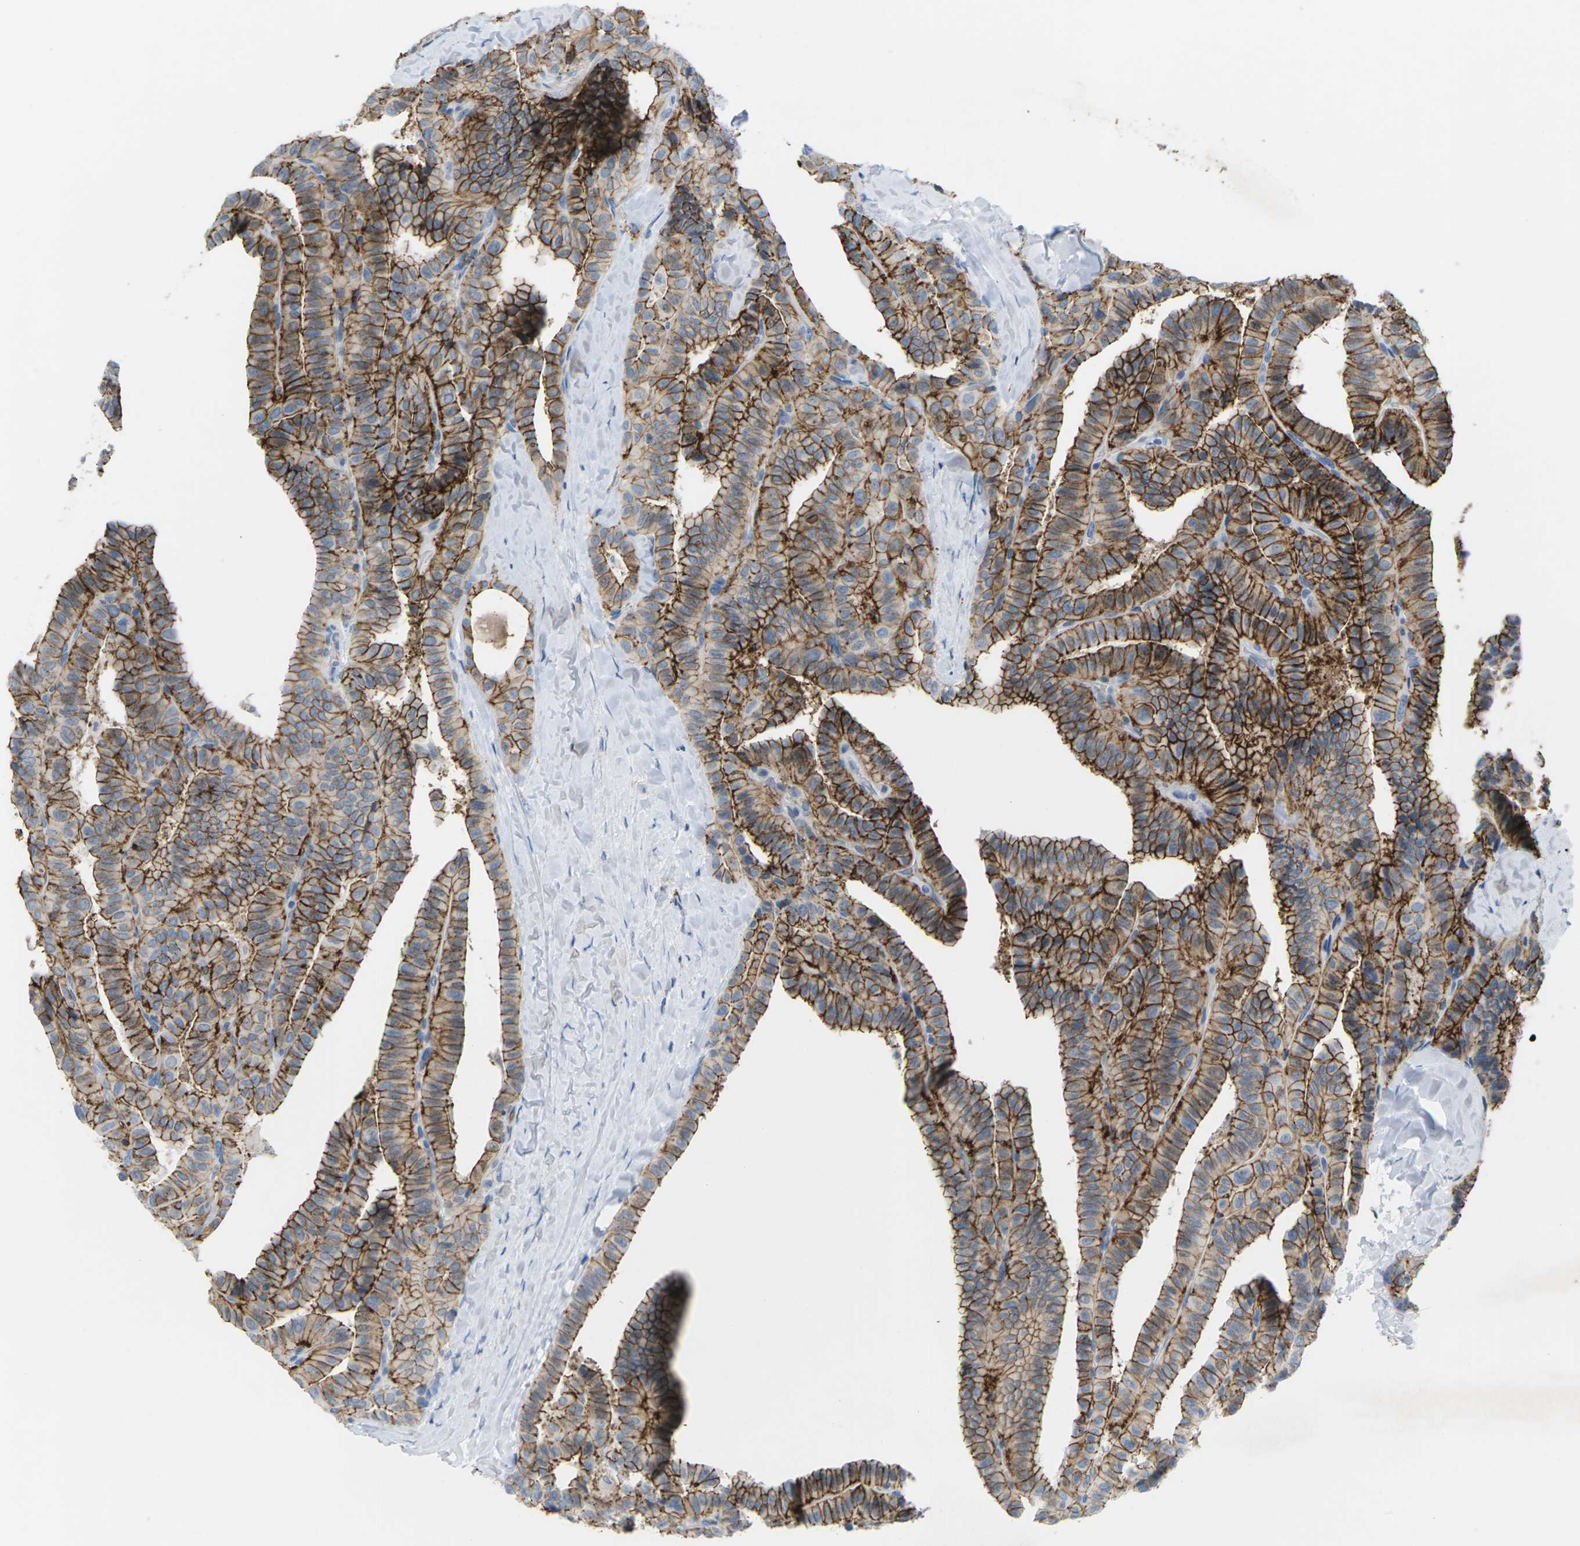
{"staining": {"intensity": "strong", "quantity": ">75%", "location": "cytoplasmic/membranous"}, "tissue": "thyroid cancer", "cell_type": "Tumor cells", "image_type": "cancer", "snomed": [{"axis": "morphology", "description": "Papillary adenocarcinoma, NOS"}, {"axis": "topography", "description": "Thyroid gland"}], "caption": "Thyroid papillary adenocarcinoma was stained to show a protein in brown. There is high levels of strong cytoplasmic/membranous expression in approximately >75% of tumor cells.", "gene": "CLDN3", "patient": {"sex": "male", "age": 77}}